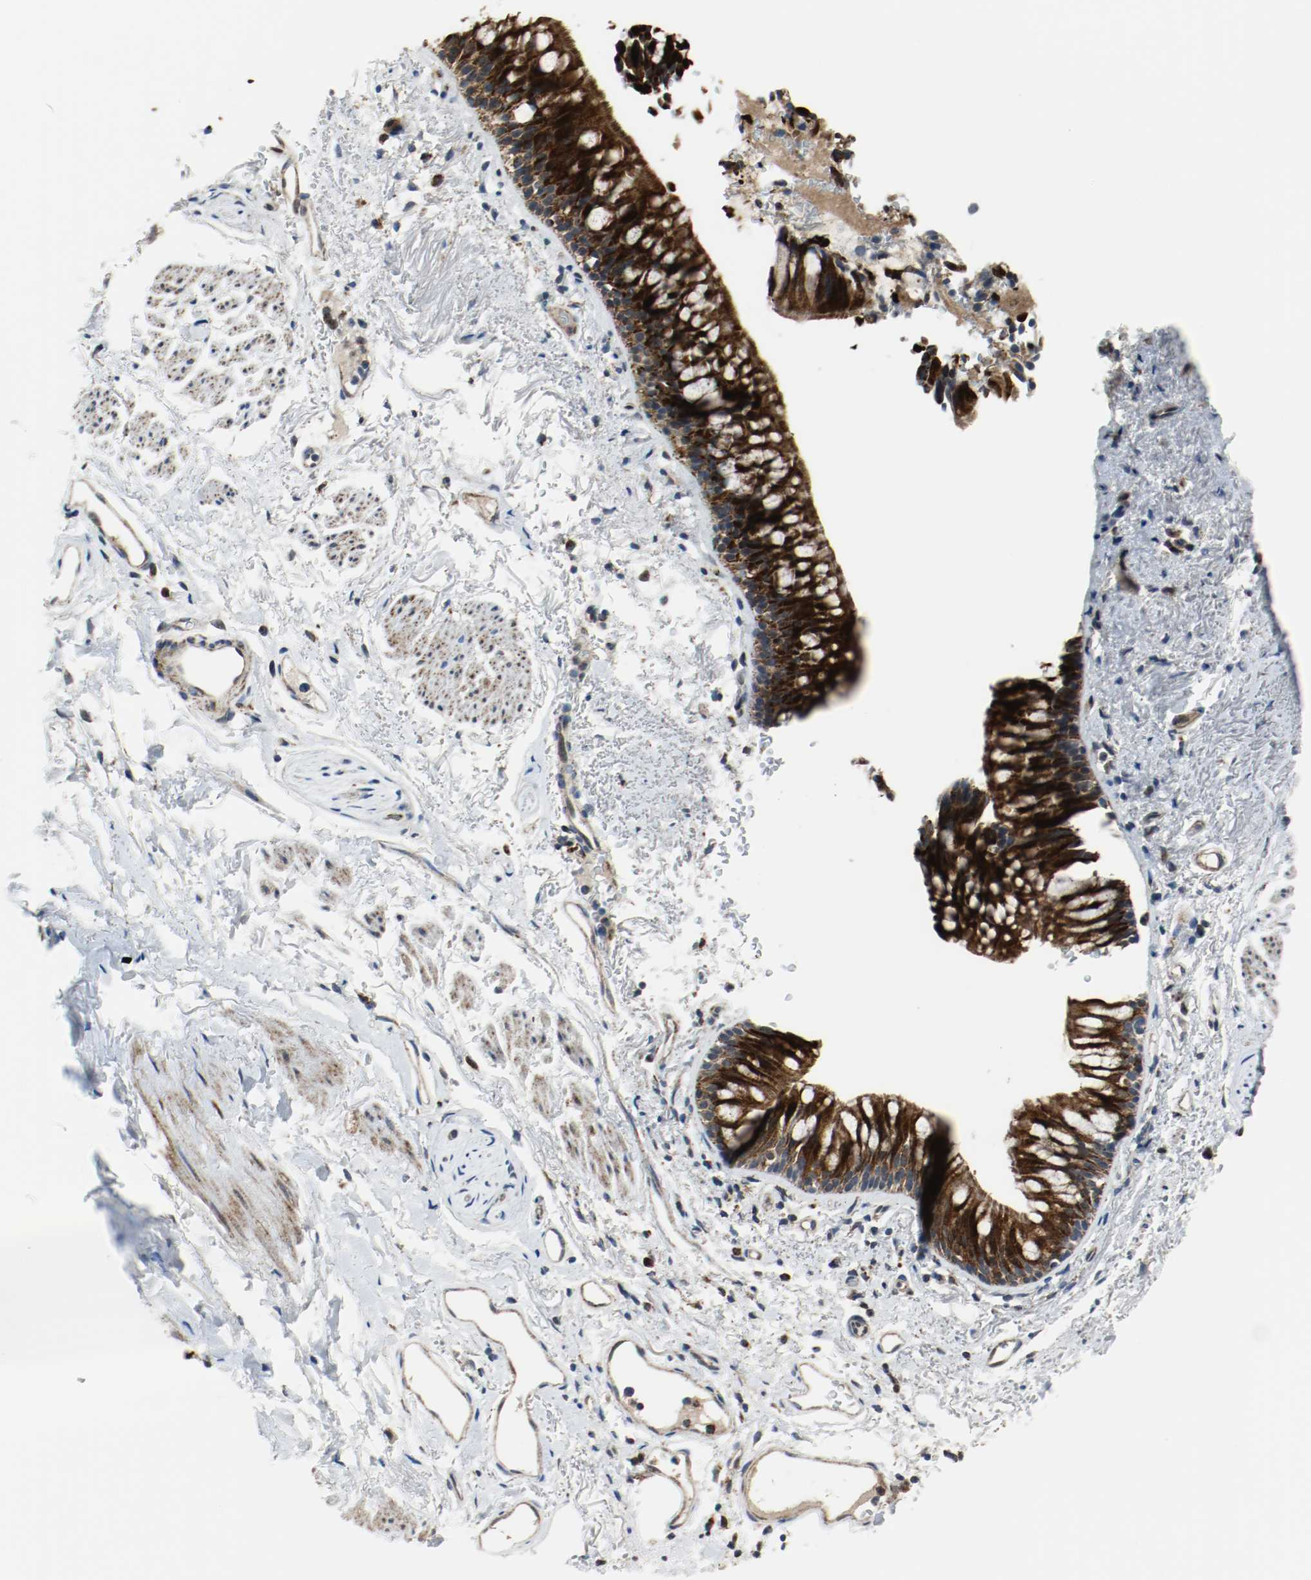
{"staining": {"intensity": "strong", "quantity": ">75%", "location": "cytoplasmic/membranous"}, "tissue": "bronchus", "cell_type": "Respiratory epithelial cells", "image_type": "normal", "snomed": [{"axis": "morphology", "description": "Normal tissue, NOS"}, {"axis": "topography", "description": "Bronchus"}], "caption": "Bronchus was stained to show a protein in brown. There is high levels of strong cytoplasmic/membranous expression in approximately >75% of respiratory epithelial cells. The staining was performed using DAB (3,3'-diaminobenzidine), with brown indicating positive protein expression. Nuclei are stained blue with hematoxylin.", "gene": "TXNRD1", "patient": {"sex": "female", "age": 73}}